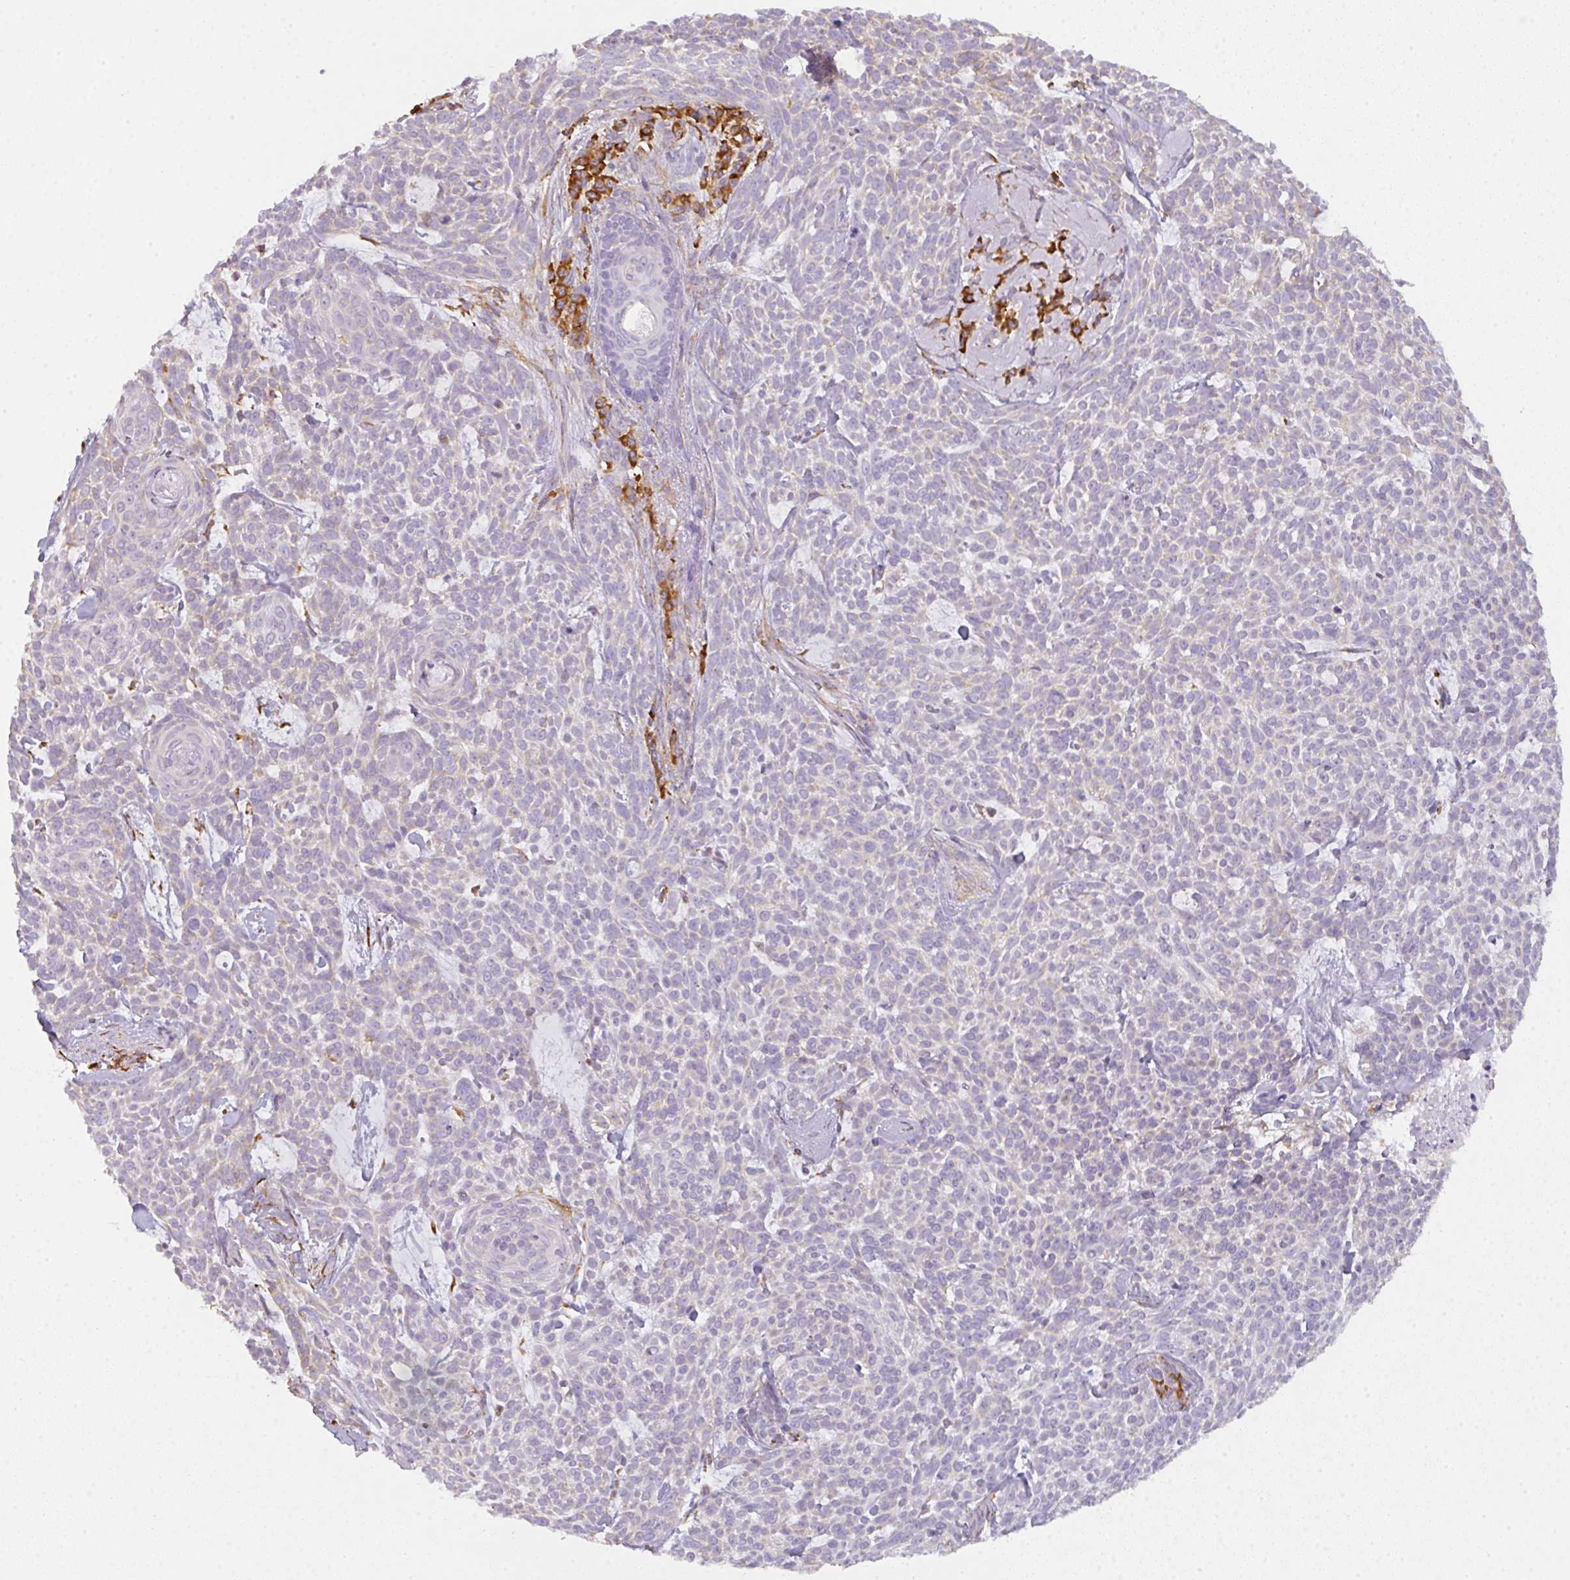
{"staining": {"intensity": "negative", "quantity": "none", "location": "none"}, "tissue": "skin cancer", "cell_type": "Tumor cells", "image_type": "cancer", "snomed": [{"axis": "morphology", "description": "Basal cell carcinoma"}, {"axis": "topography", "description": "Skin"}], "caption": "A histopathology image of human skin basal cell carcinoma is negative for staining in tumor cells. (DAB (3,3'-diaminobenzidine) immunohistochemistry with hematoxylin counter stain).", "gene": "DOK4", "patient": {"sex": "female", "age": 93}}